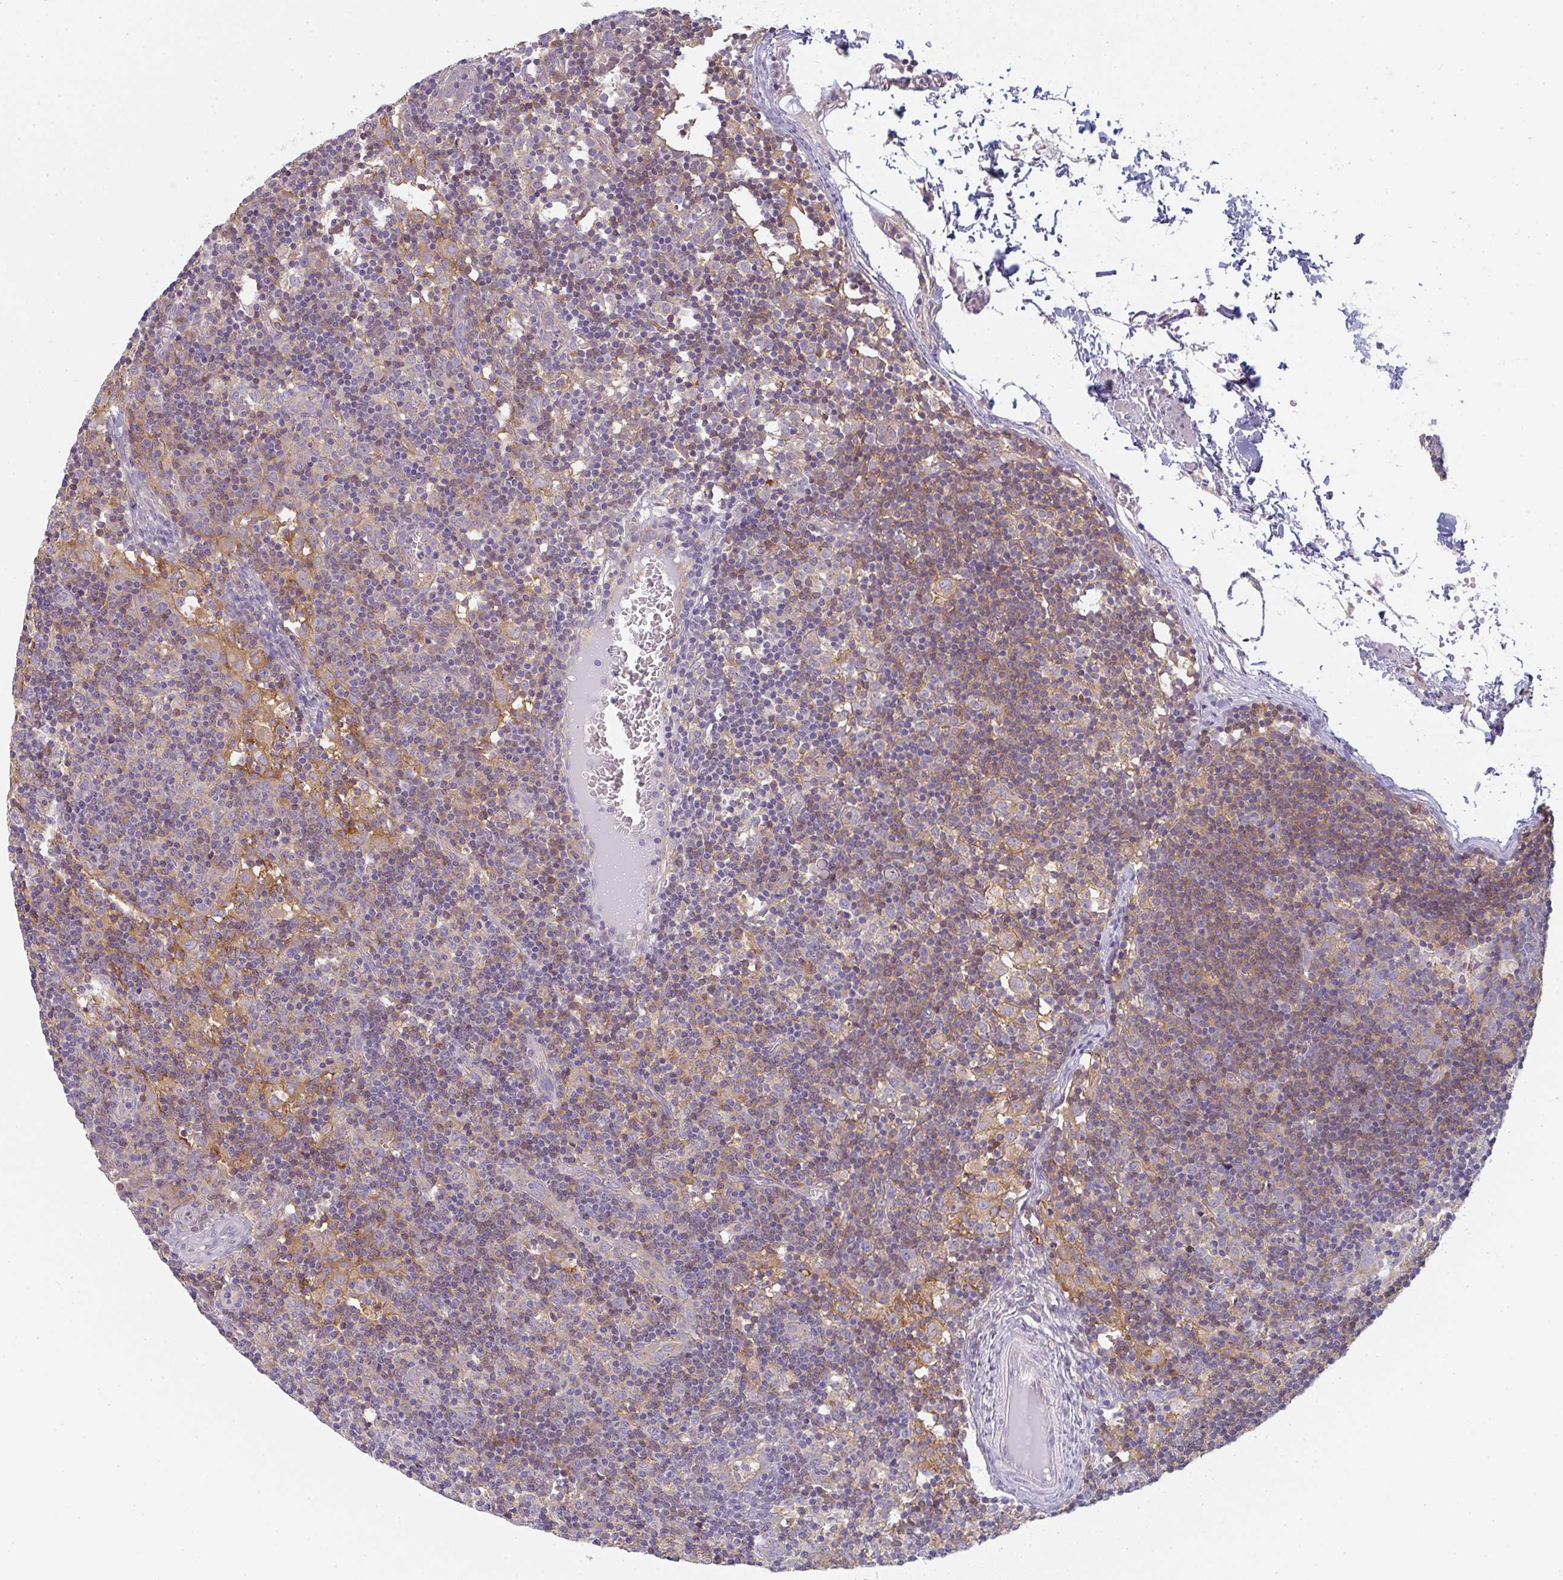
{"staining": {"intensity": "weak", "quantity": "25%-75%", "location": "cytoplasmic/membranous"}, "tissue": "lymph node", "cell_type": "Germinal center cells", "image_type": "normal", "snomed": [{"axis": "morphology", "description": "Normal tissue, NOS"}, {"axis": "topography", "description": "Lymph node"}], "caption": "This photomicrograph reveals IHC staining of normal human lymph node, with low weak cytoplasmic/membranous positivity in about 25%-75% of germinal center cells.", "gene": "SNX5", "patient": {"sex": "female", "age": 45}}